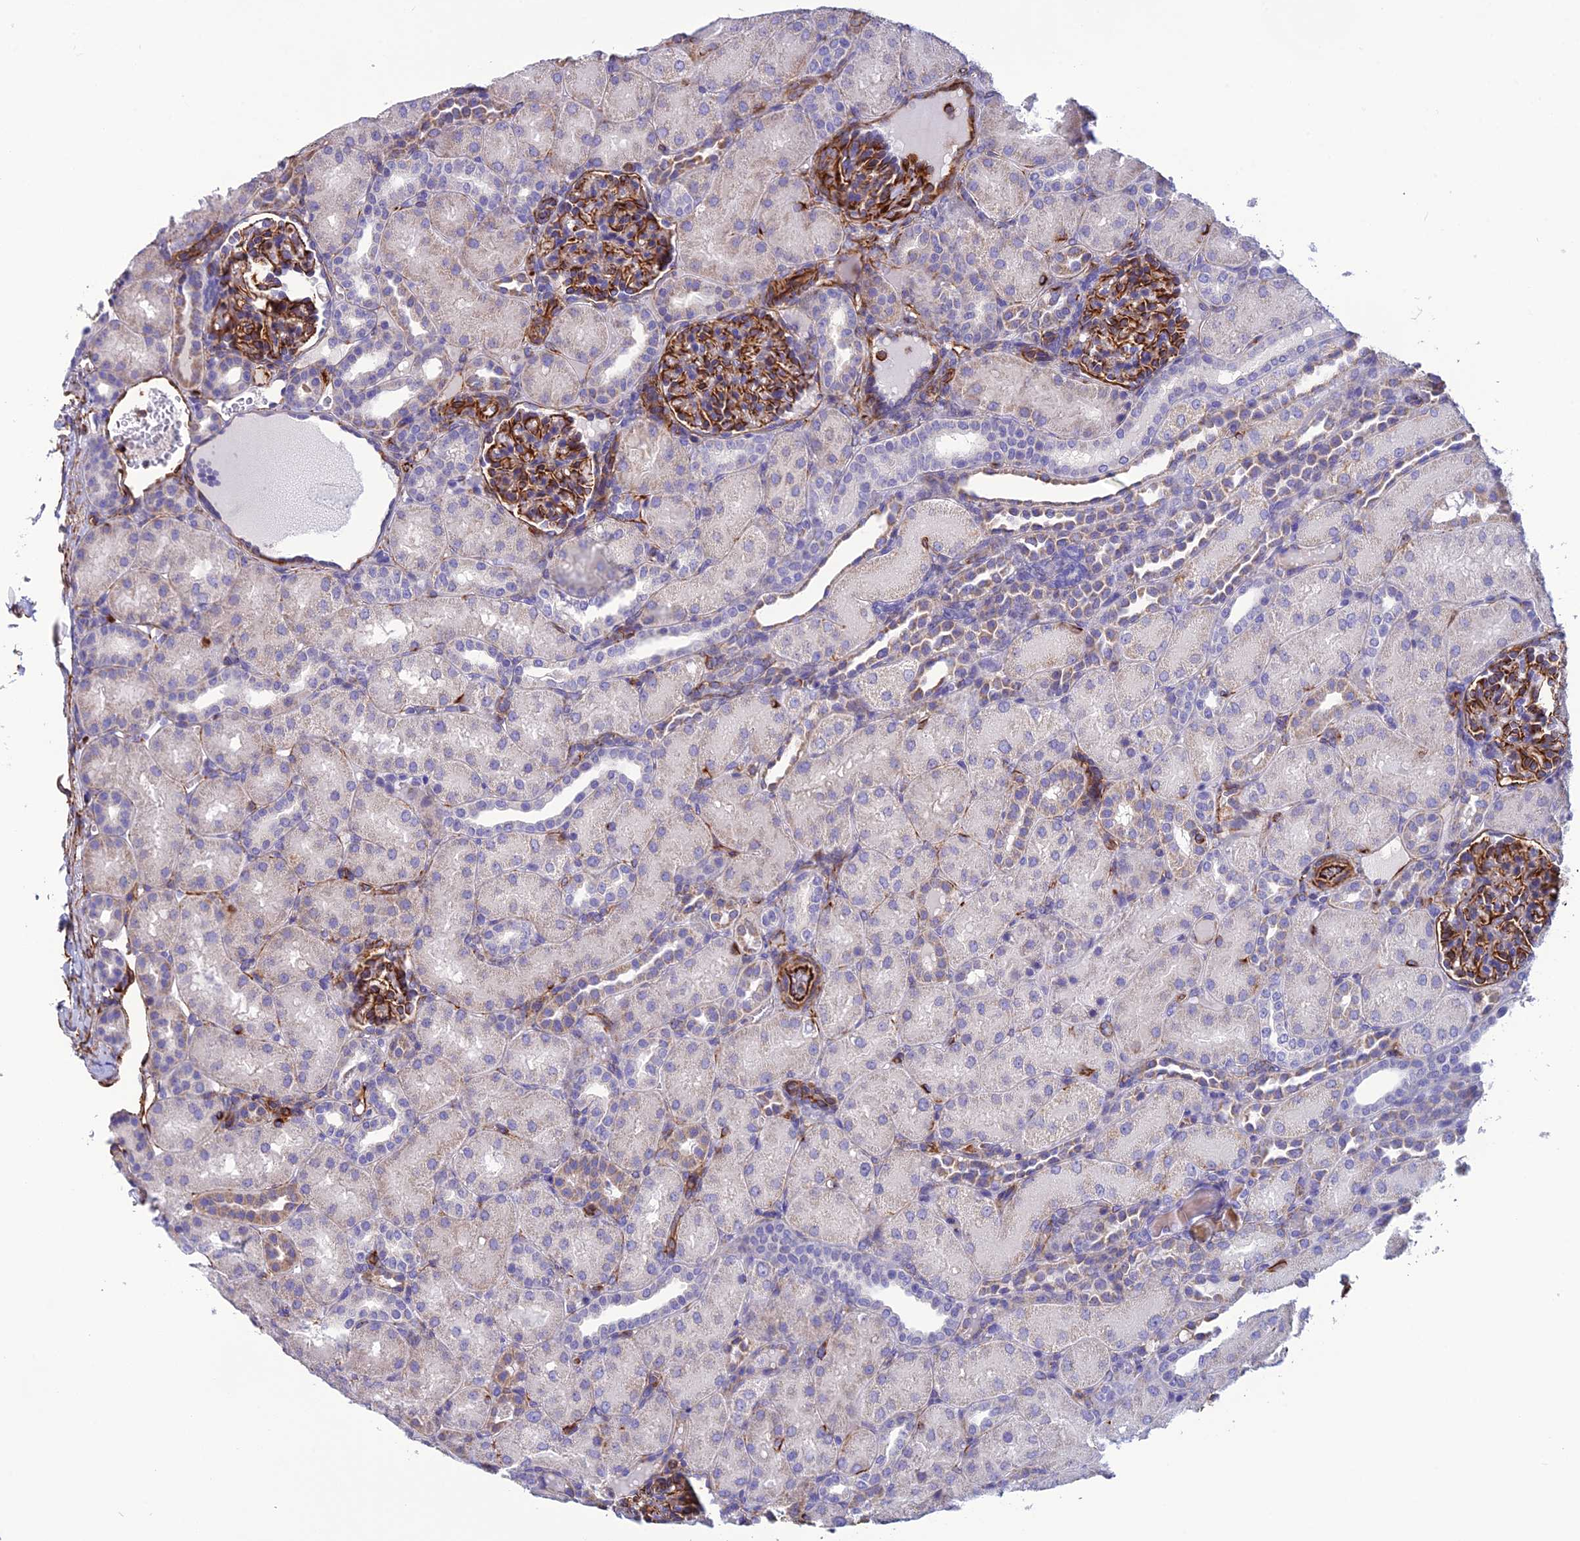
{"staining": {"intensity": "strong", "quantity": "<25%", "location": "cytoplasmic/membranous"}, "tissue": "kidney", "cell_type": "Cells in glomeruli", "image_type": "normal", "snomed": [{"axis": "morphology", "description": "Normal tissue, NOS"}, {"axis": "topography", "description": "Kidney"}], "caption": "Protein analysis of benign kidney exhibits strong cytoplasmic/membranous staining in about <25% of cells in glomeruli.", "gene": "FBXL20", "patient": {"sex": "male", "age": 1}}